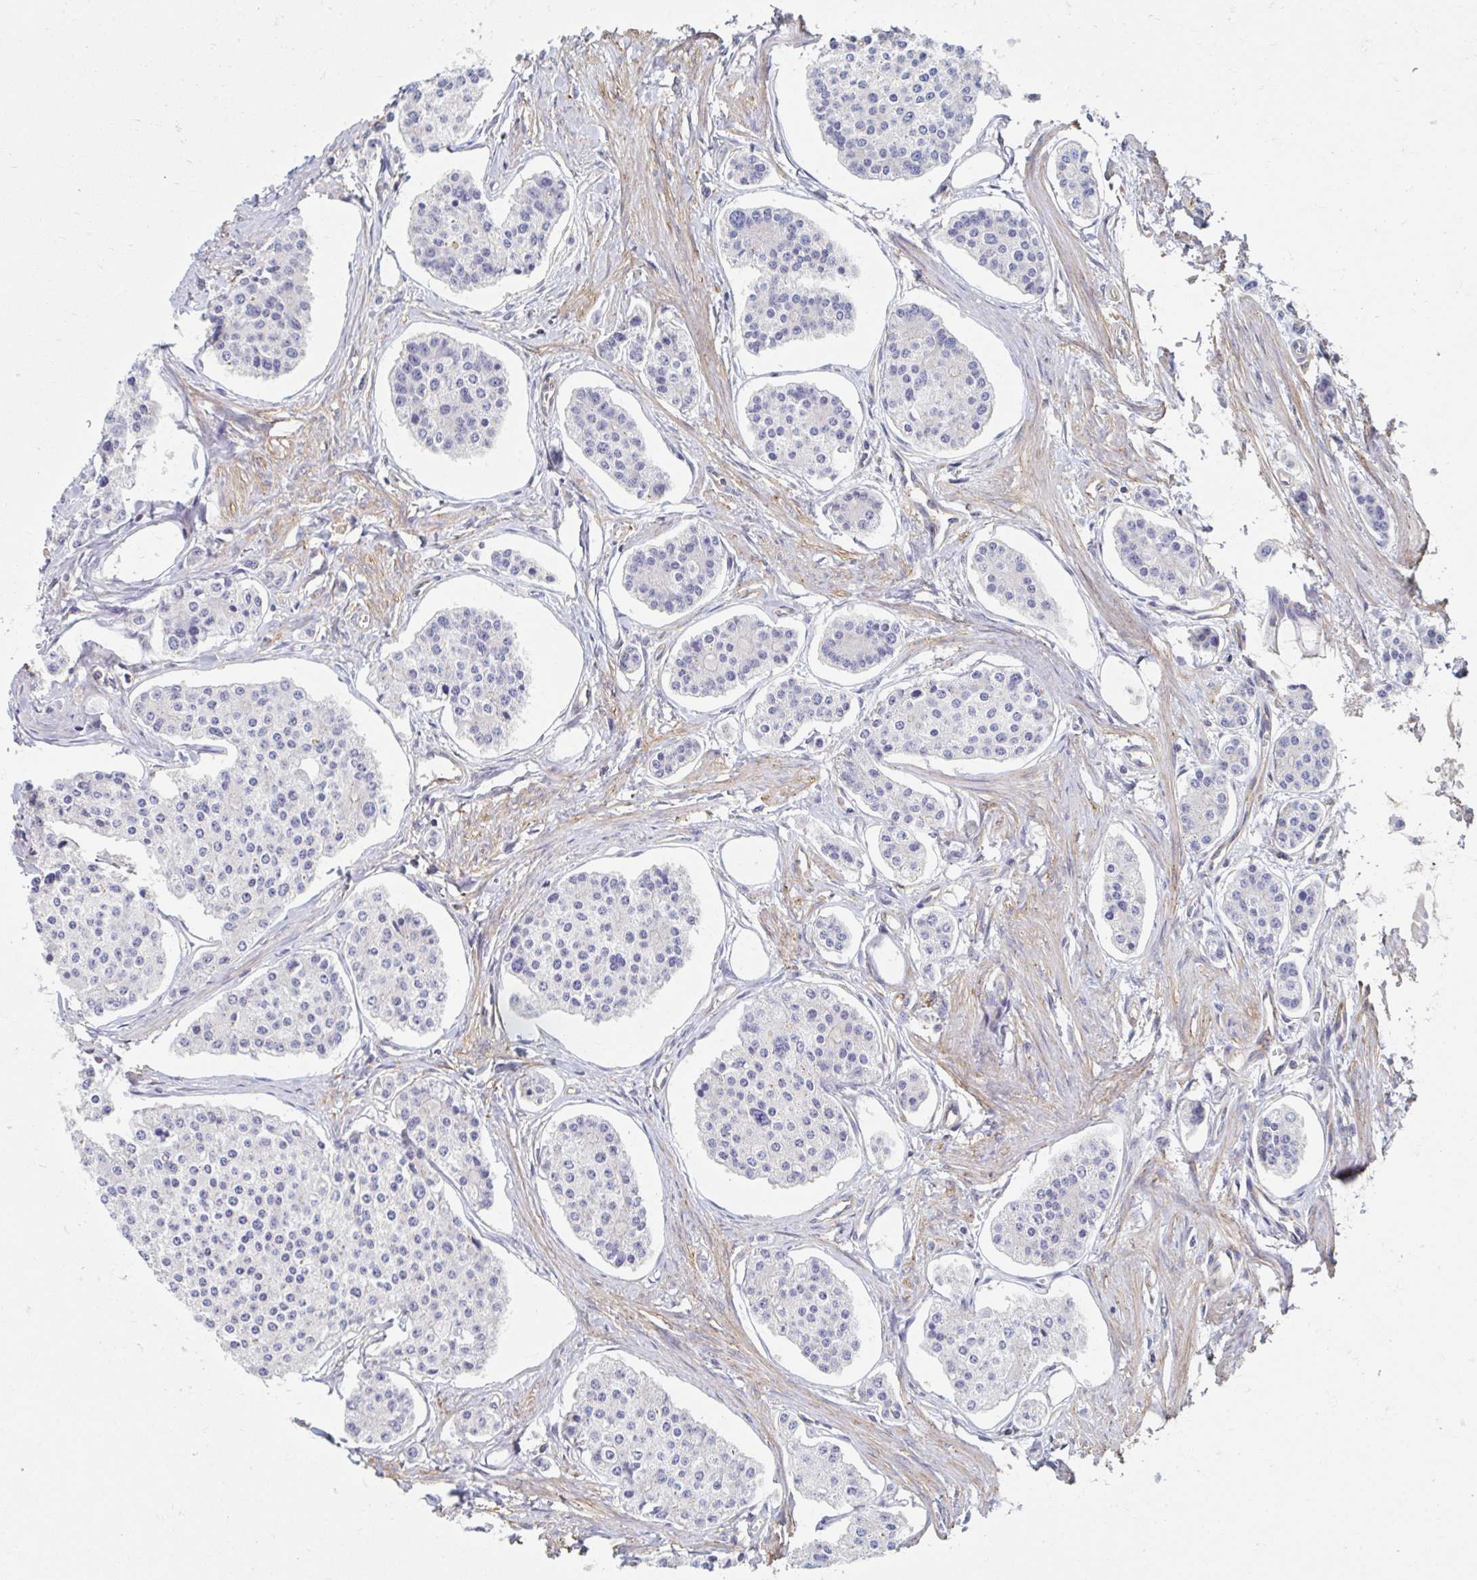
{"staining": {"intensity": "negative", "quantity": "none", "location": "none"}, "tissue": "carcinoid", "cell_type": "Tumor cells", "image_type": "cancer", "snomed": [{"axis": "morphology", "description": "Carcinoid, malignant, NOS"}, {"axis": "topography", "description": "Small intestine"}], "caption": "Carcinoid (malignant) was stained to show a protein in brown. There is no significant staining in tumor cells.", "gene": "MYLK2", "patient": {"sex": "female", "age": 65}}